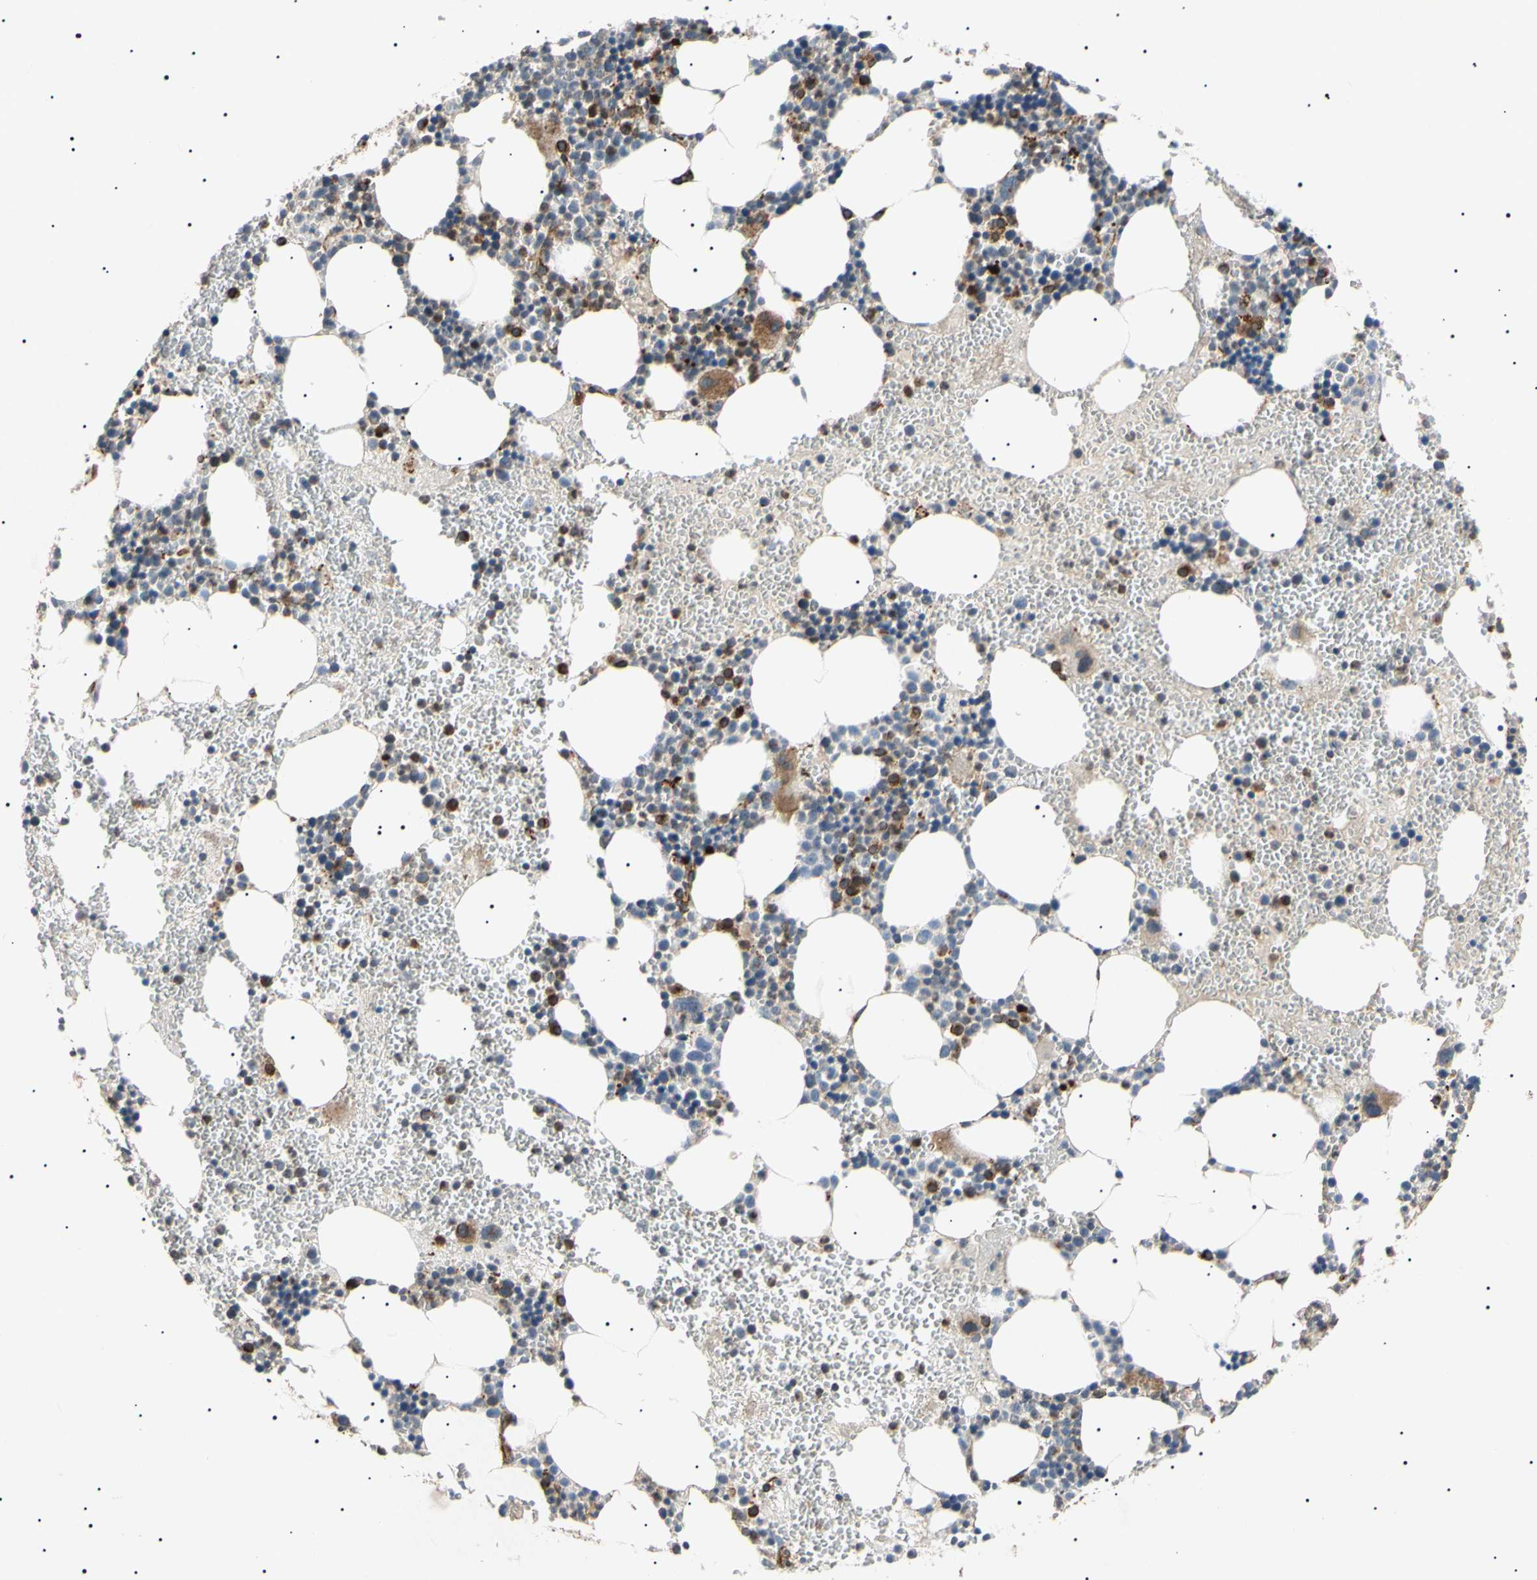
{"staining": {"intensity": "moderate", "quantity": "25%-75%", "location": "cytoplasmic/membranous"}, "tissue": "bone marrow", "cell_type": "Hematopoietic cells", "image_type": "normal", "snomed": [{"axis": "morphology", "description": "Normal tissue, NOS"}, {"axis": "morphology", "description": "Inflammation, NOS"}, {"axis": "topography", "description": "Bone marrow"}], "caption": "Bone marrow was stained to show a protein in brown. There is medium levels of moderate cytoplasmic/membranous expression in approximately 25%-75% of hematopoietic cells. (DAB (3,3'-diaminobenzidine) IHC, brown staining for protein, blue staining for nuclei).", "gene": "TUBB4A", "patient": {"sex": "female", "age": 76}}